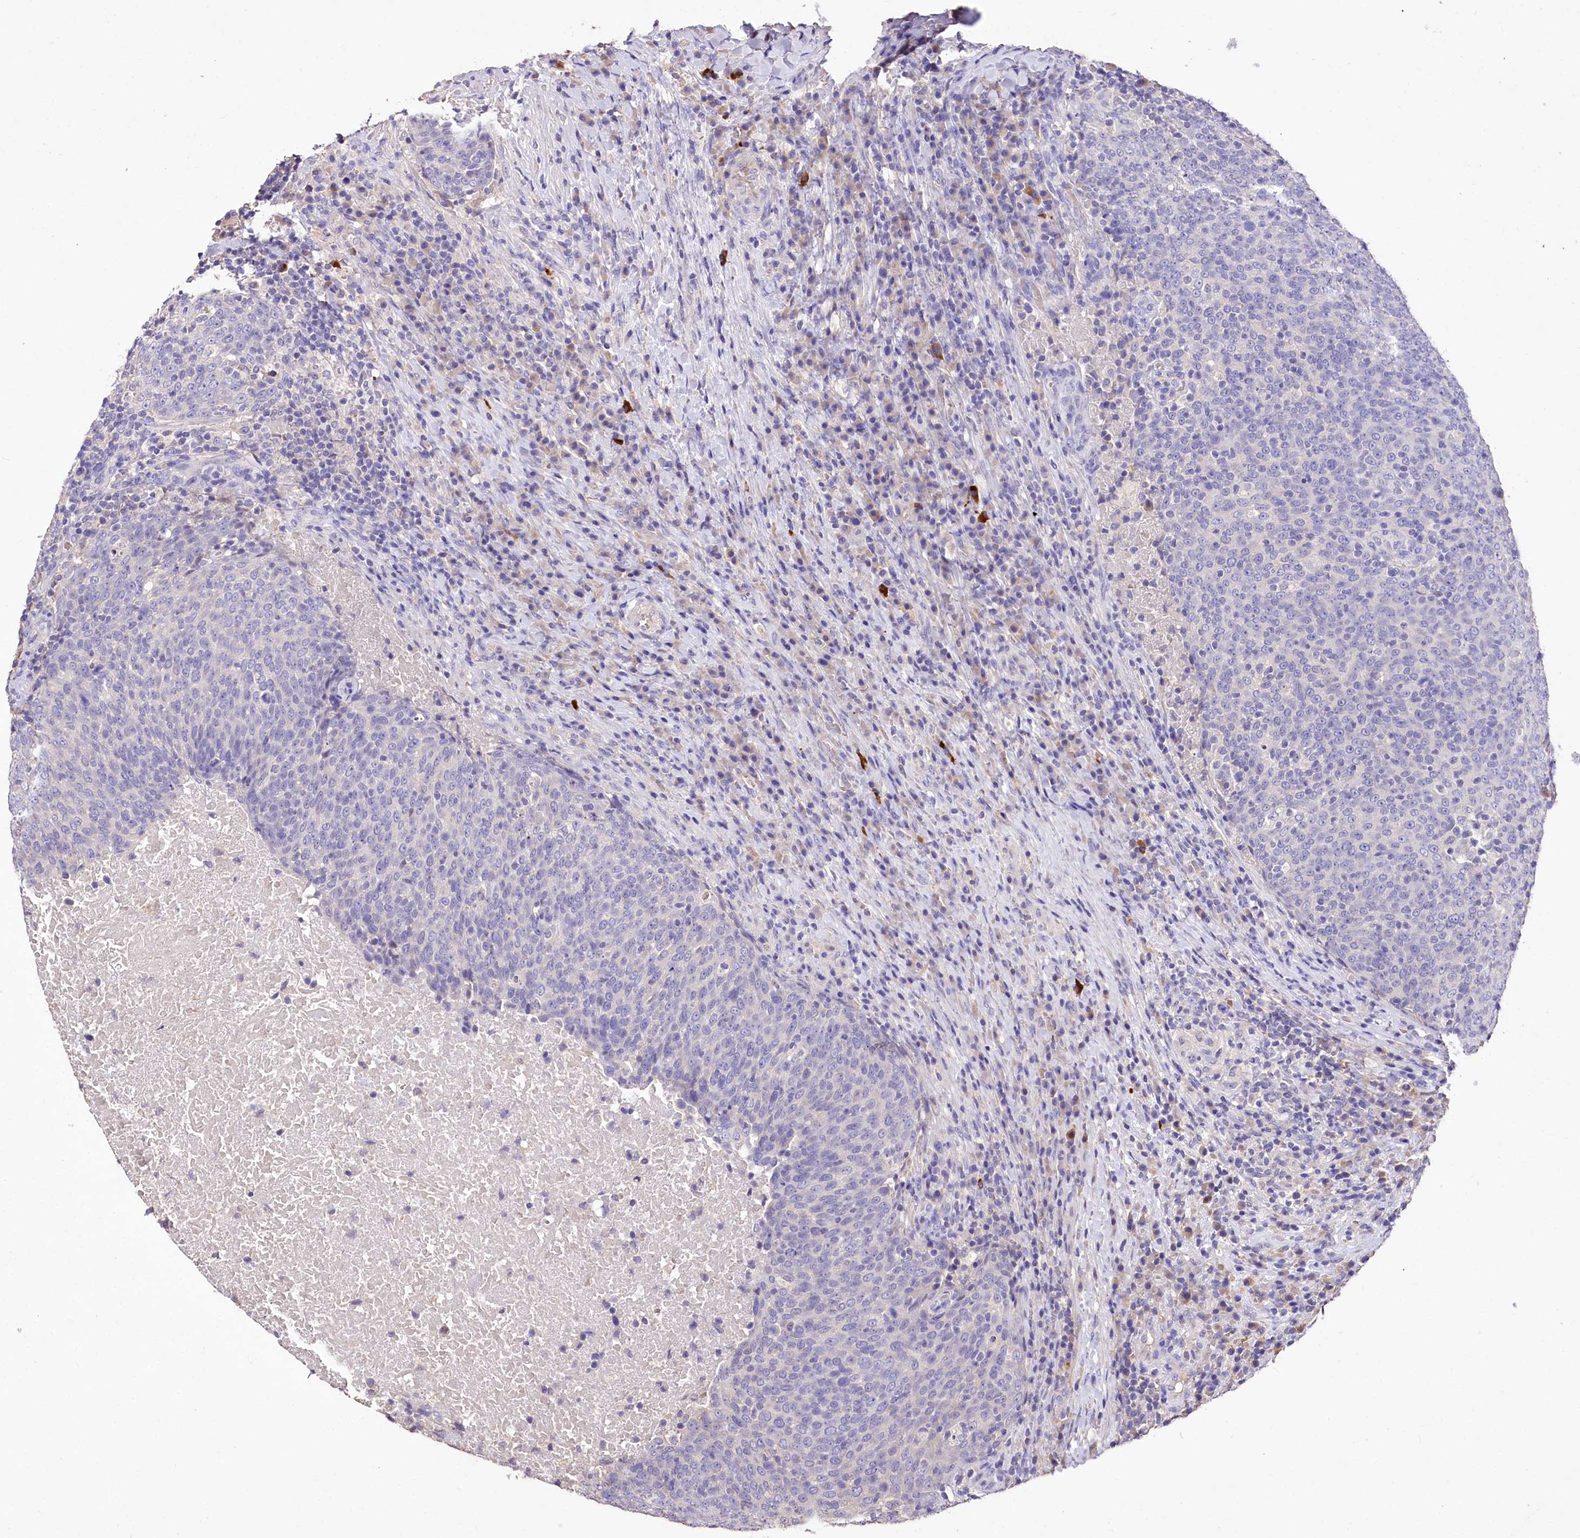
{"staining": {"intensity": "negative", "quantity": "none", "location": "none"}, "tissue": "head and neck cancer", "cell_type": "Tumor cells", "image_type": "cancer", "snomed": [{"axis": "morphology", "description": "Squamous cell carcinoma, NOS"}, {"axis": "morphology", "description": "Squamous cell carcinoma, metastatic, NOS"}, {"axis": "topography", "description": "Lymph node"}, {"axis": "topography", "description": "Head-Neck"}], "caption": "This is an immunohistochemistry (IHC) micrograph of head and neck metastatic squamous cell carcinoma. There is no positivity in tumor cells.", "gene": "PCYOX1L", "patient": {"sex": "male", "age": 62}}